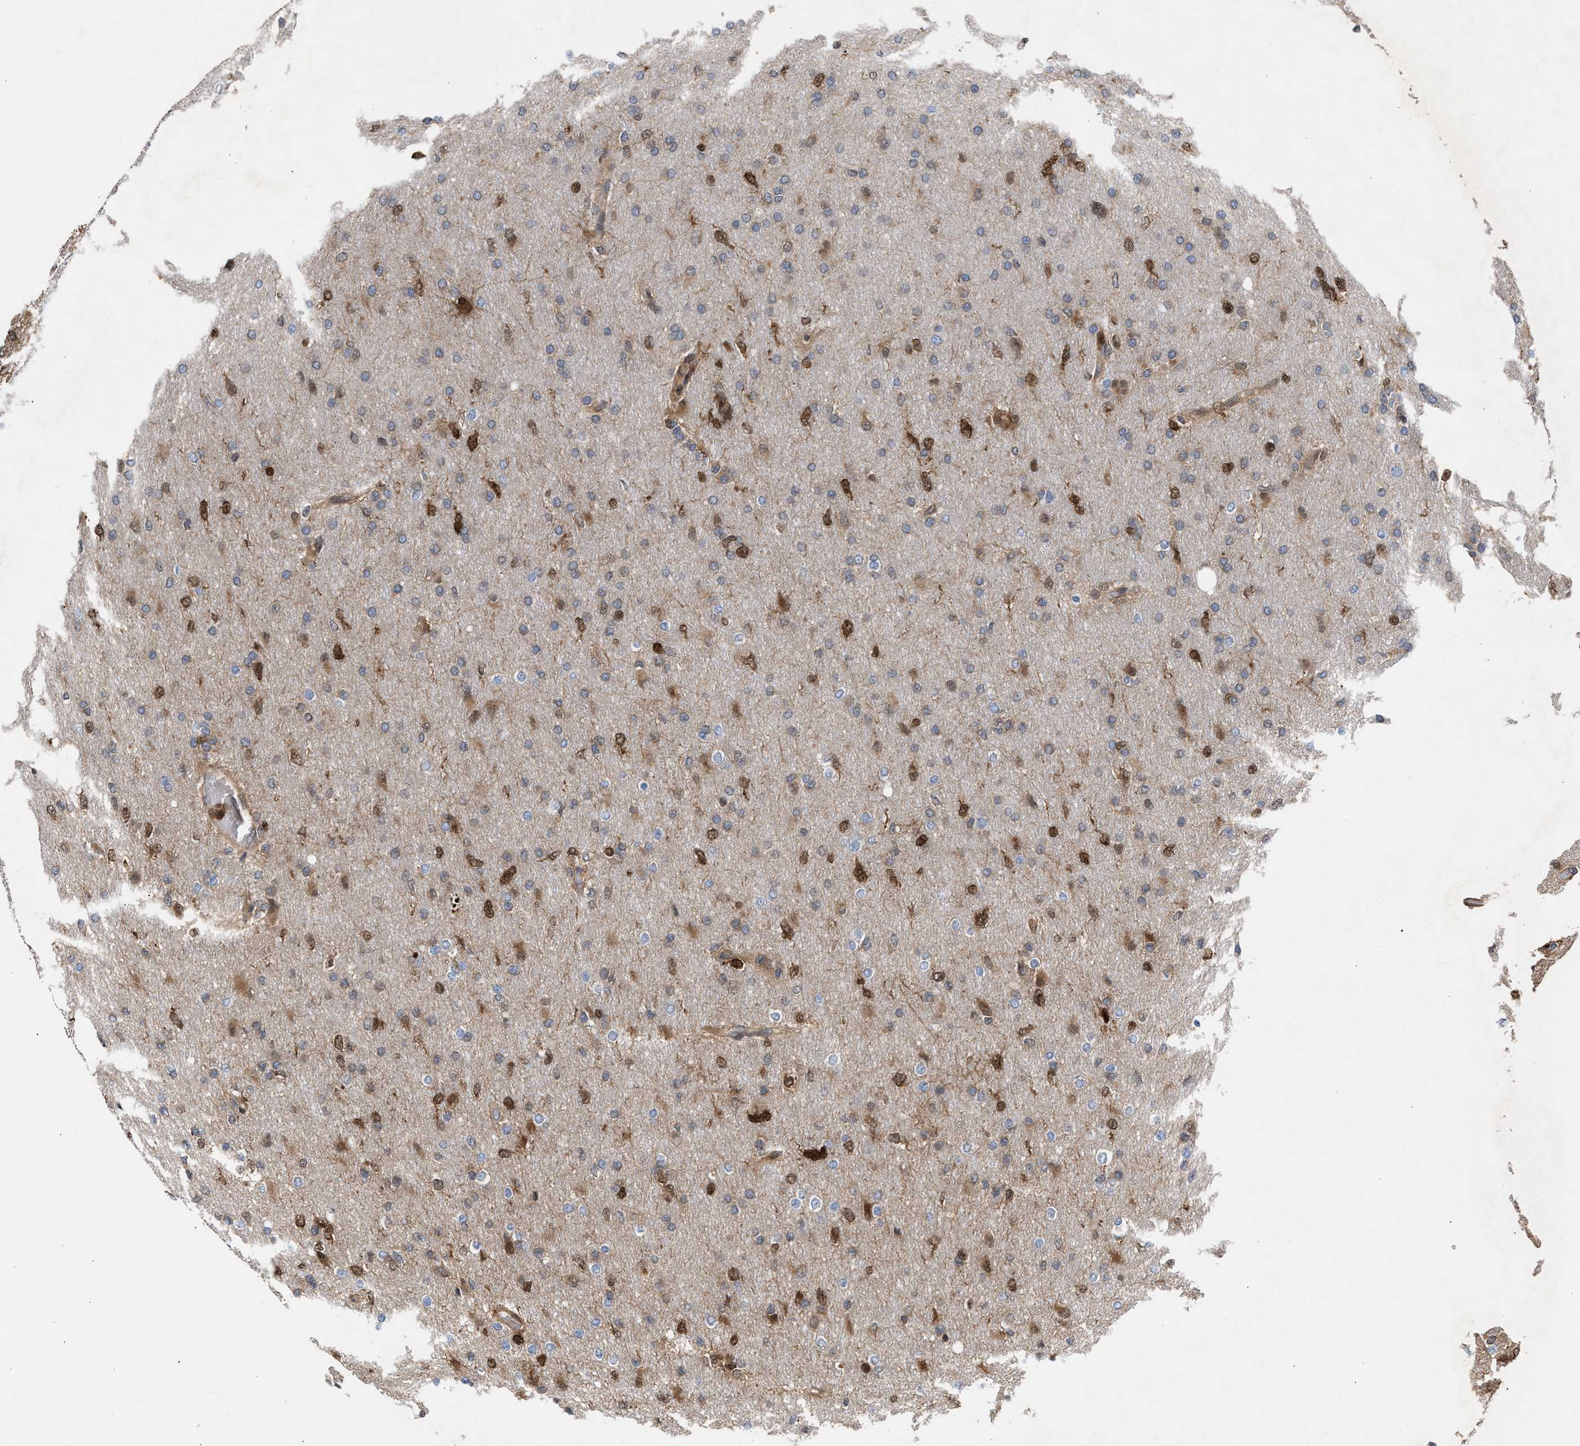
{"staining": {"intensity": "moderate", "quantity": "<25%", "location": "cytoplasmic/membranous,nuclear"}, "tissue": "glioma", "cell_type": "Tumor cells", "image_type": "cancer", "snomed": [{"axis": "morphology", "description": "Glioma, malignant, High grade"}, {"axis": "topography", "description": "Cerebral cortex"}], "caption": "The immunohistochemical stain shows moderate cytoplasmic/membranous and nuclear expression in tumor cells of malignant high-grade glioma tissue.", "gene": "TP53I3", "patient": {"sex": "female", "age": 36}}